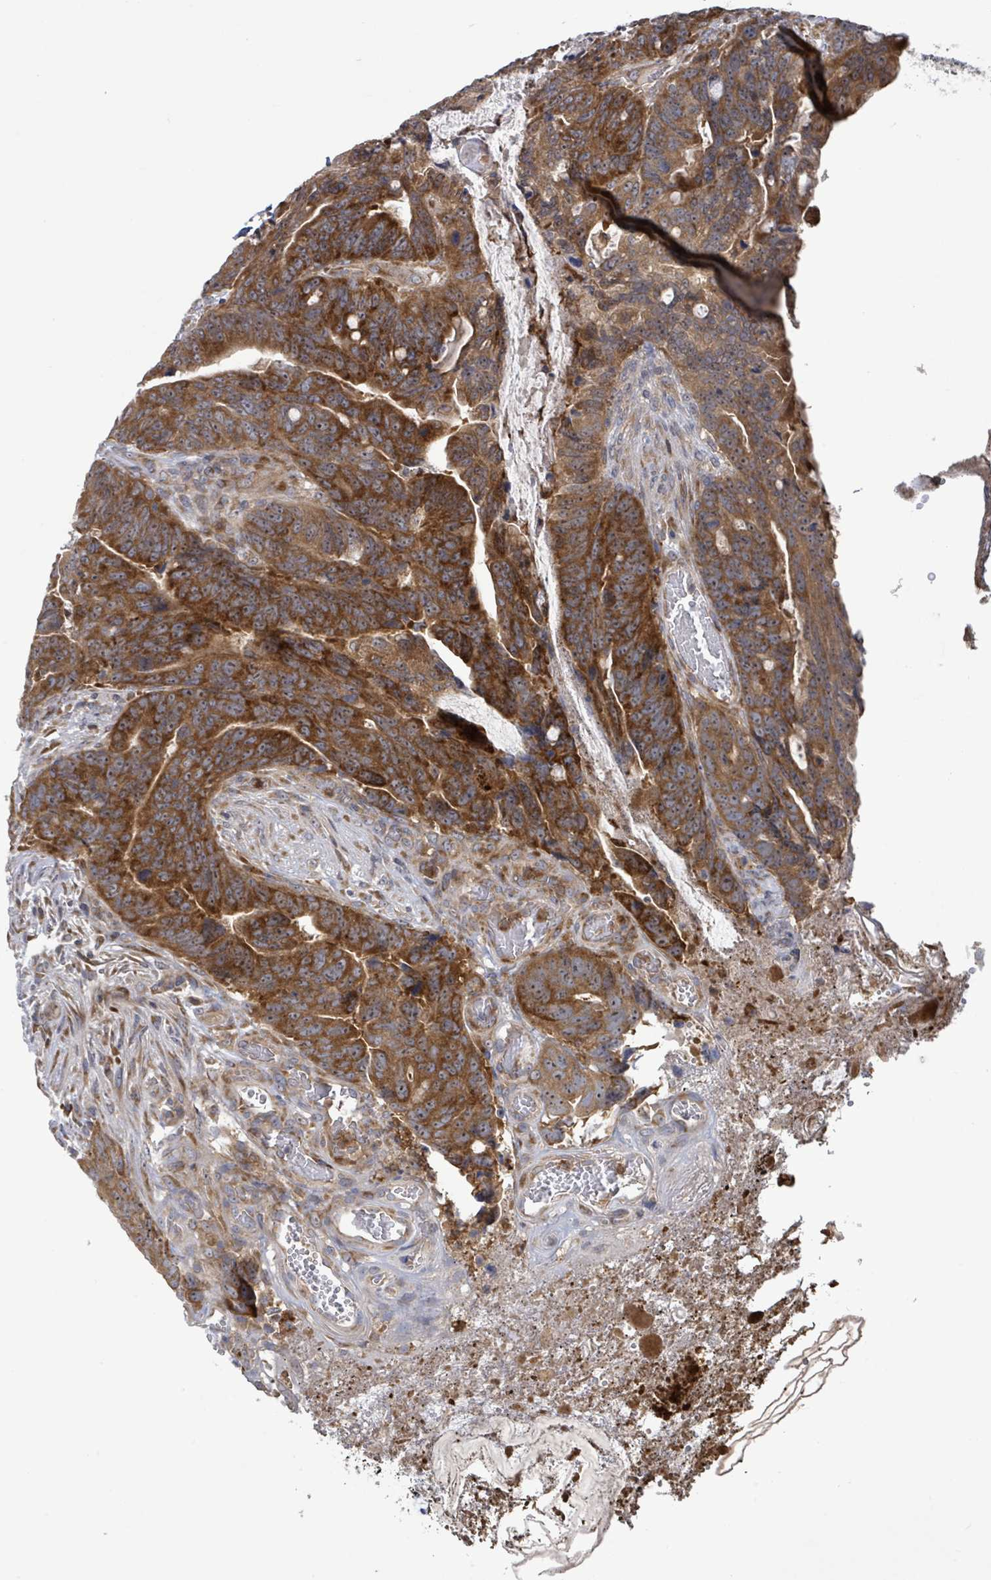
{"staining": {"intensity": "strong", "quantity": ">75%", "location": "cytoplasmic/membranous"}, "tissue": "colorectal cancer", "cell_type": "Tumor cells", "image_type": "cancer", "snomed": [{"axis": "morphology", "description": "Adenocarcinoma, NOS"}, {"axis": "topography", "description": "Colon"}], "caption": "Colorectal cancer (adenocarcinoma) was stained to show a protein in brown. There is high levels of strong cytoplasmic/membranous positivity in about >75% of tumor cells. Immunohistochemistry (ihc) stains the protein in brown and the nuclei are stained blue.", "gene": "SERPINE3", "patient": {"sex": "female", "age": 82}}